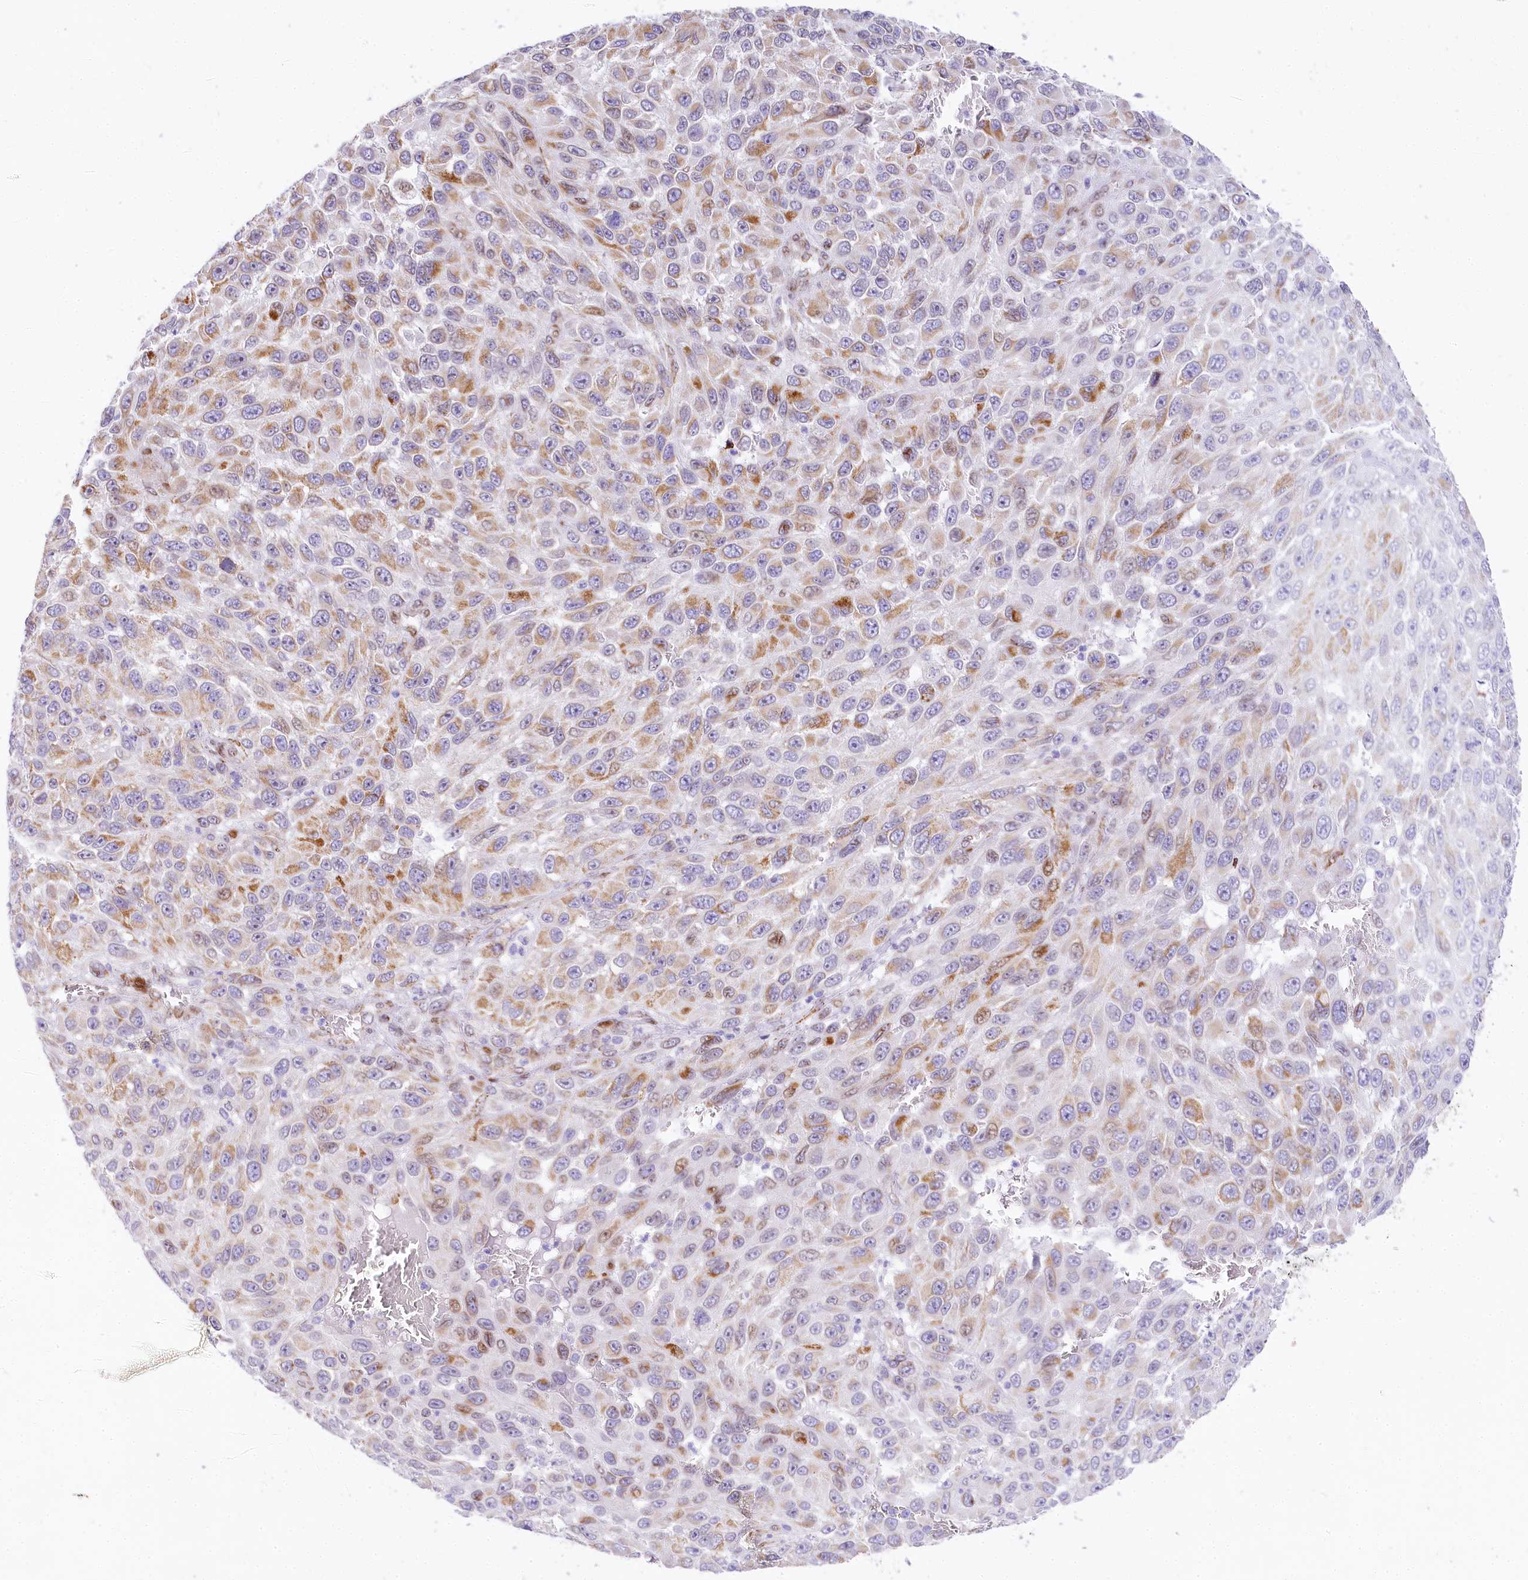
{"staining": {"intensity": "moderate", "quantity": "25%-75%", "location": "cytoplasmic/membranous"}, "tissue": "melanoma", "cell_type": "Tumor cells", "image_type": "cancer", "snomed": [{"axis": "morphology", "description": "Malignant melanoma, NOS"}, {"axis": "topography", "description": "Skin"}], "caption": "Malignant melanoma stained with immunohistochemistry (IHC) demonstrates moderate cytoplasmic/membranous positivity in about 25%-75% of tumor cells. (DAB (3,3'-diaminobenzidine) = brown stain, brightfield microscopy at high magnification).", "gene": "PPIP5K2", "patient": {"sex": "female", "age": 96}}